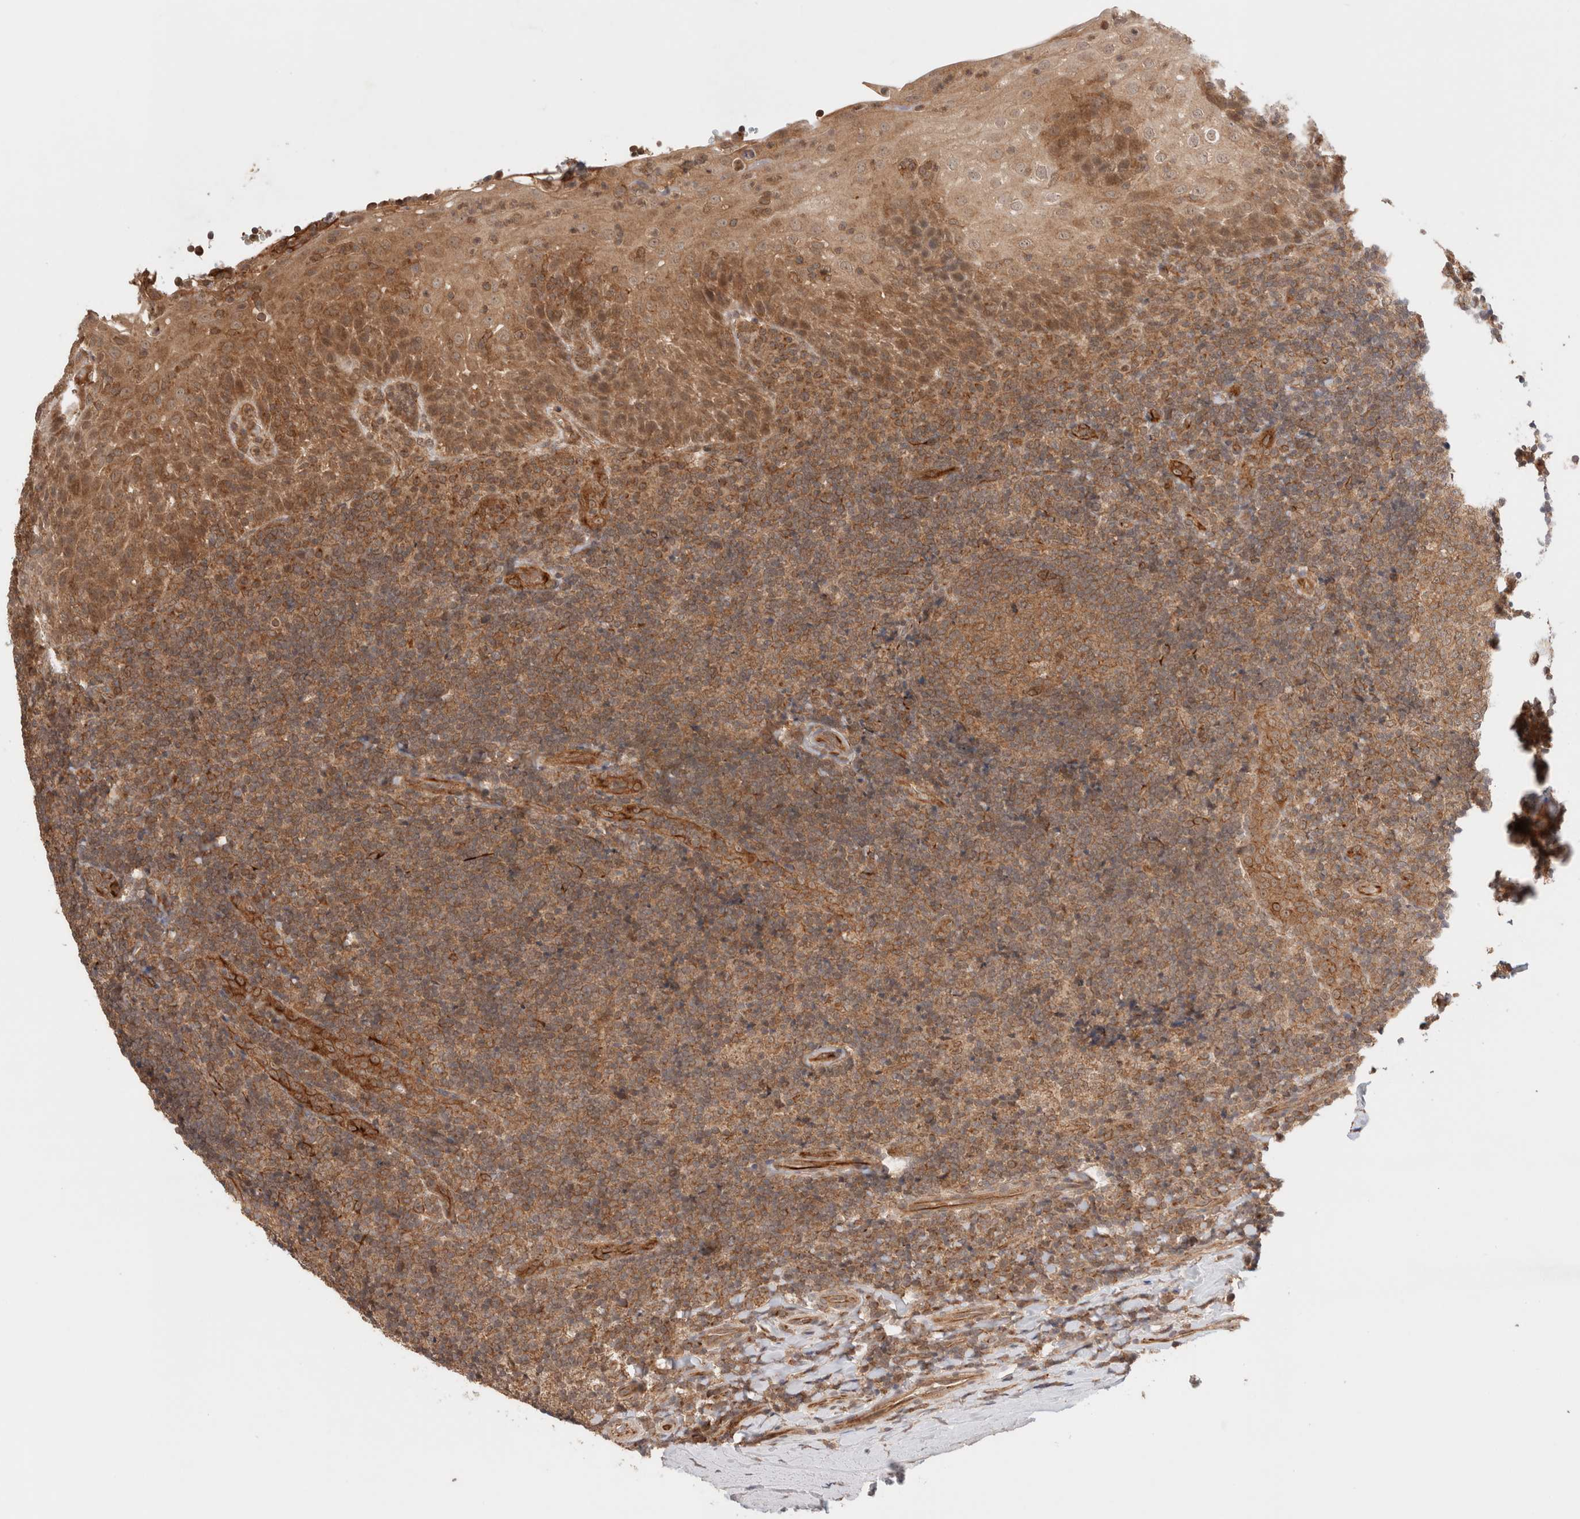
{"staining": {"intensity": "moderate", "quantity": ">75%", "location": "cytoplasmic/membranous"}, "tissue": "tonsil", "cell_type": "Germinal center cells", "image_type": "normal", "snomed": [{"axis": "morphology", "description": "Normal tissue, NOS"}, {"axis": "topography", "description": "Tonsil"}], "caption": "Human tonsil stained for a protein (brown) demonstrates moderate cytoplasmic/membranous positive expression in approximately >75% of germinal center cells.", "gene": "SIKE1", "patient": {"sex": "male", "age": 37}}